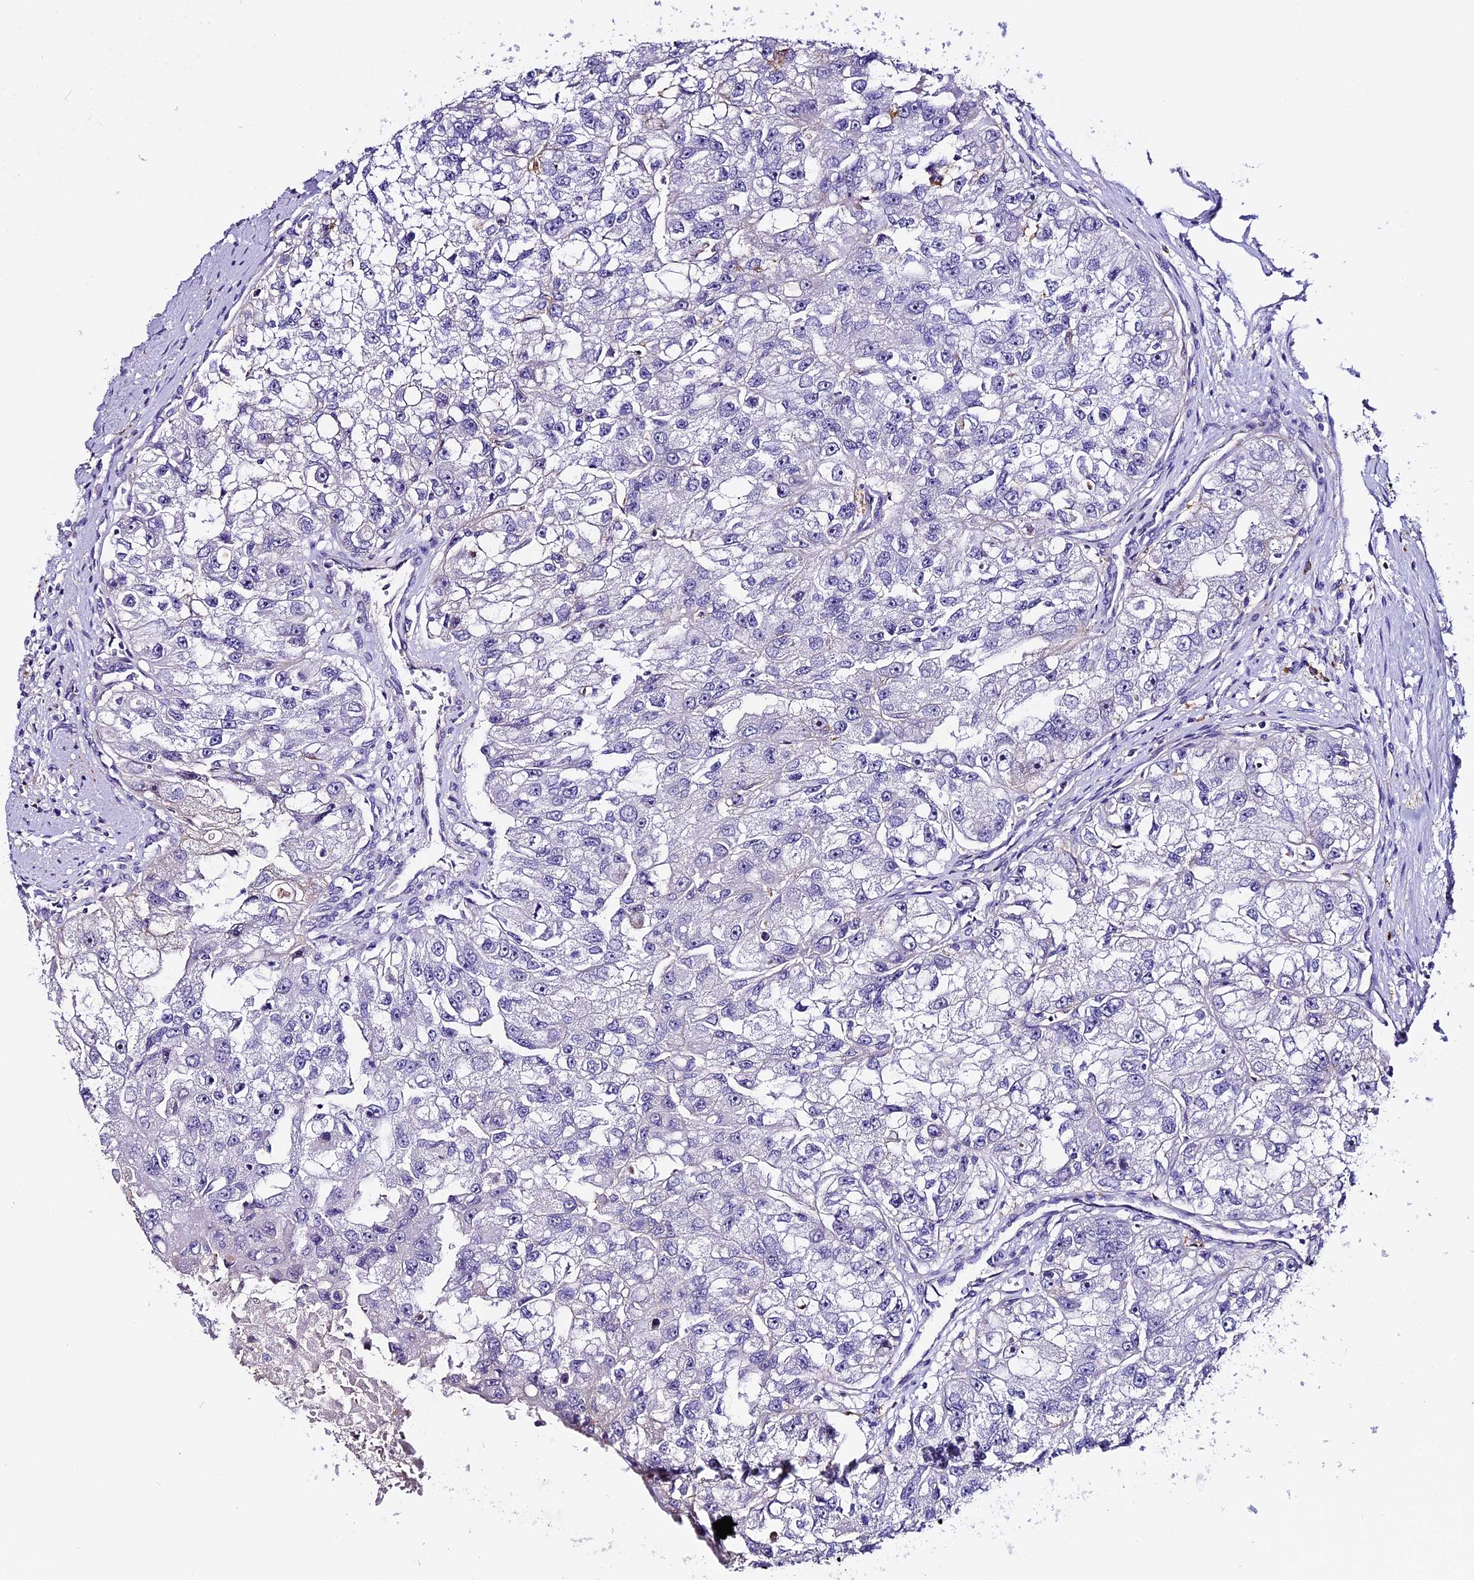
{"staining": {"intensity": "negative", "quantity": "none", "location": "none"}, "tissue": "renal cancer", "cell_type": "Tumor cells", "image_type": "cancer", "snomed": [{"axis": "morphology", "description": "Adenocarcinoma, NOS"}, {"axis": "topography", "description": "Kidney"}], "caption": "This is a image of immunohistochemistry staining of renal cancer, which shows no positivity in tumor cells. (DAB (3,3'-diaminobenzidine) immunohistochemistry visualized using brightfield microscopy, high magnification).", "gene": "NOD2", "patient": {"sex": "male", "age": 63}}